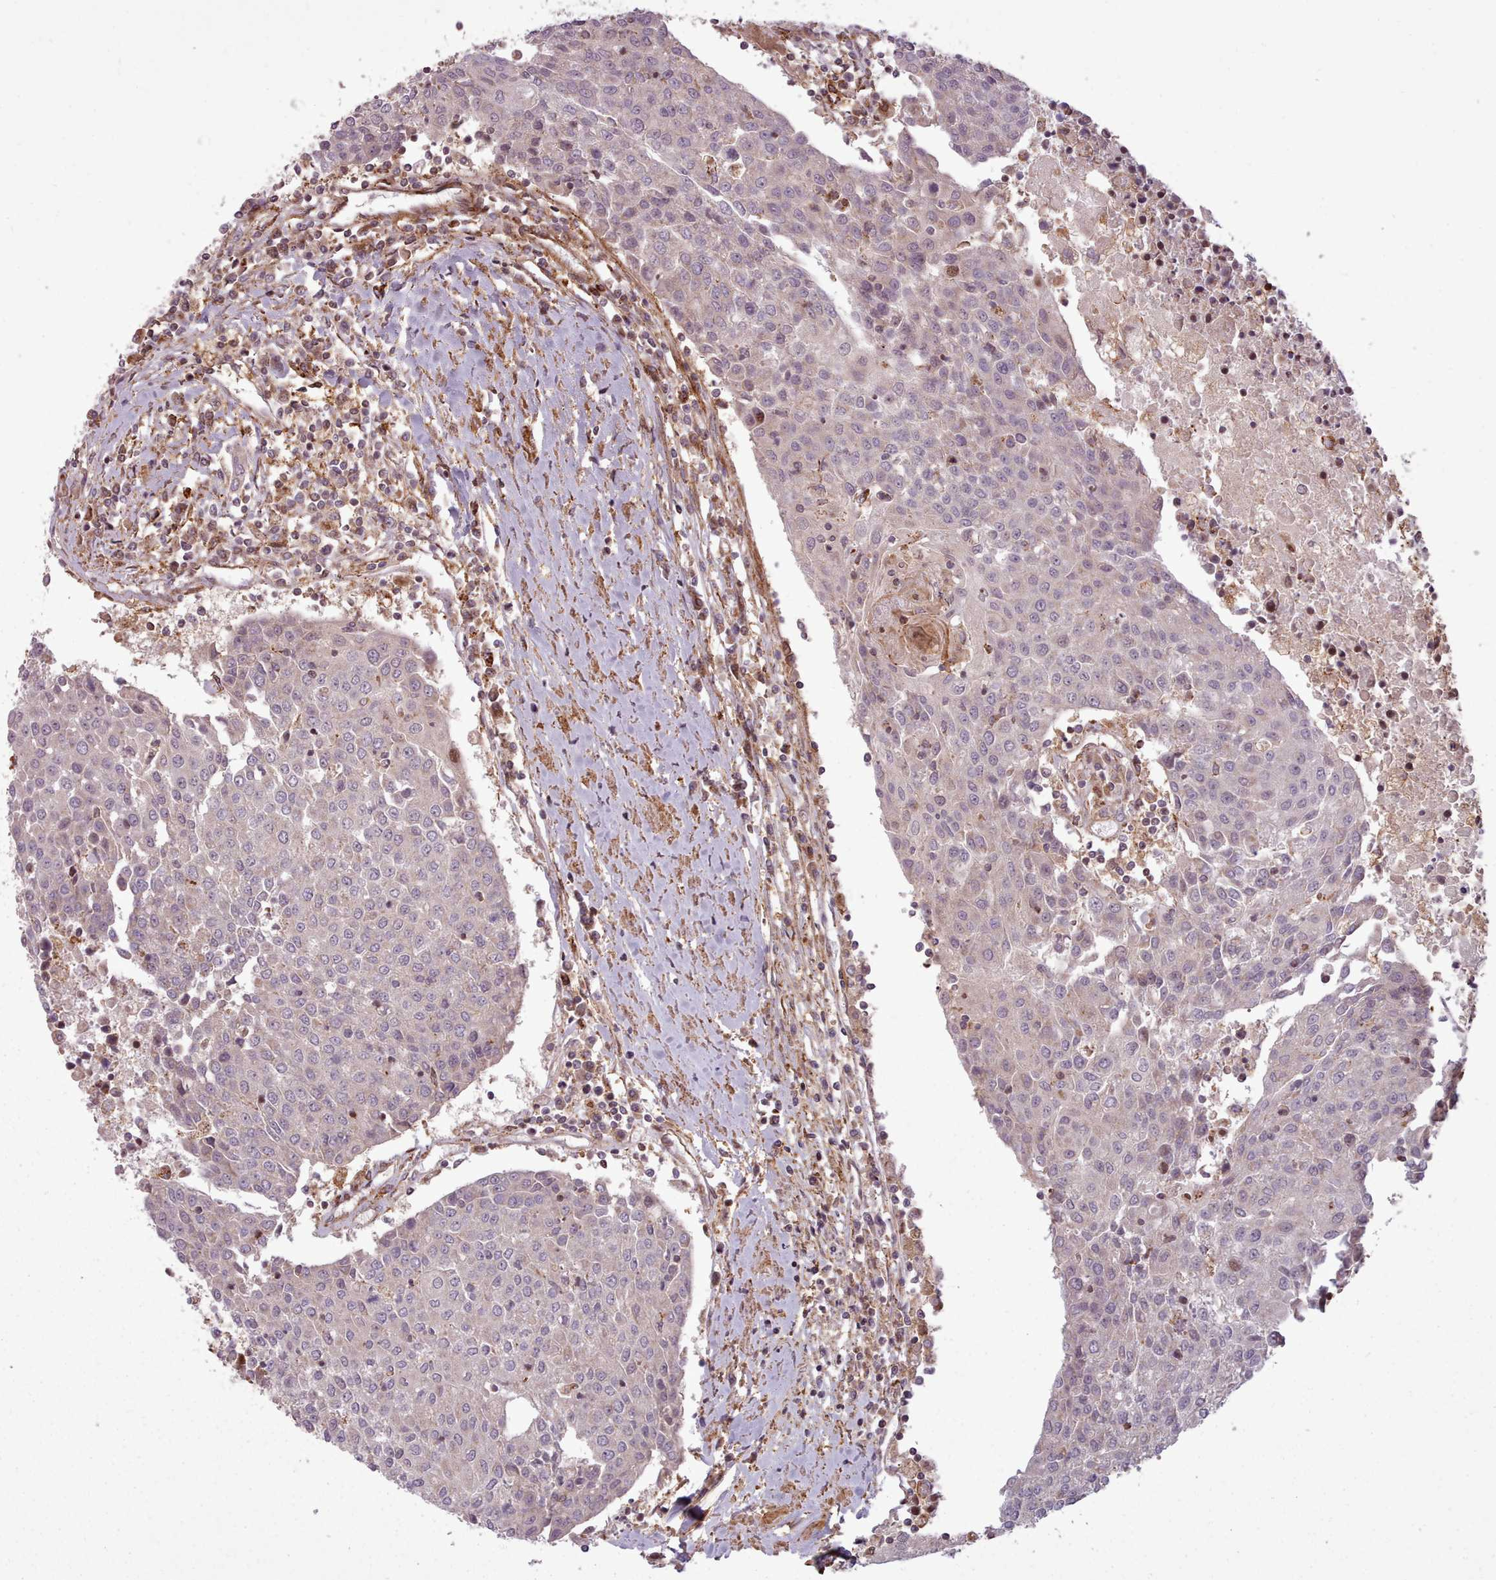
{"staining": {"intensity": "negative", "quantity": "none", "location": "none"}, "tissue": "urothelial cancer", "cell_type": "Tumor cells", "image_type": "cancer", "snomed": [{"axis": "morphology", "description": "Urothelial carcinoma, High grade"}, {"axis": "topography", "description": "Urinary bladder"}], "caption": "IHC of human high-grade urothelial carcinoma displays no positivity in tumor cells.", "gene": "NLRP7", "patient": {"sex": "female", "age": 85}}